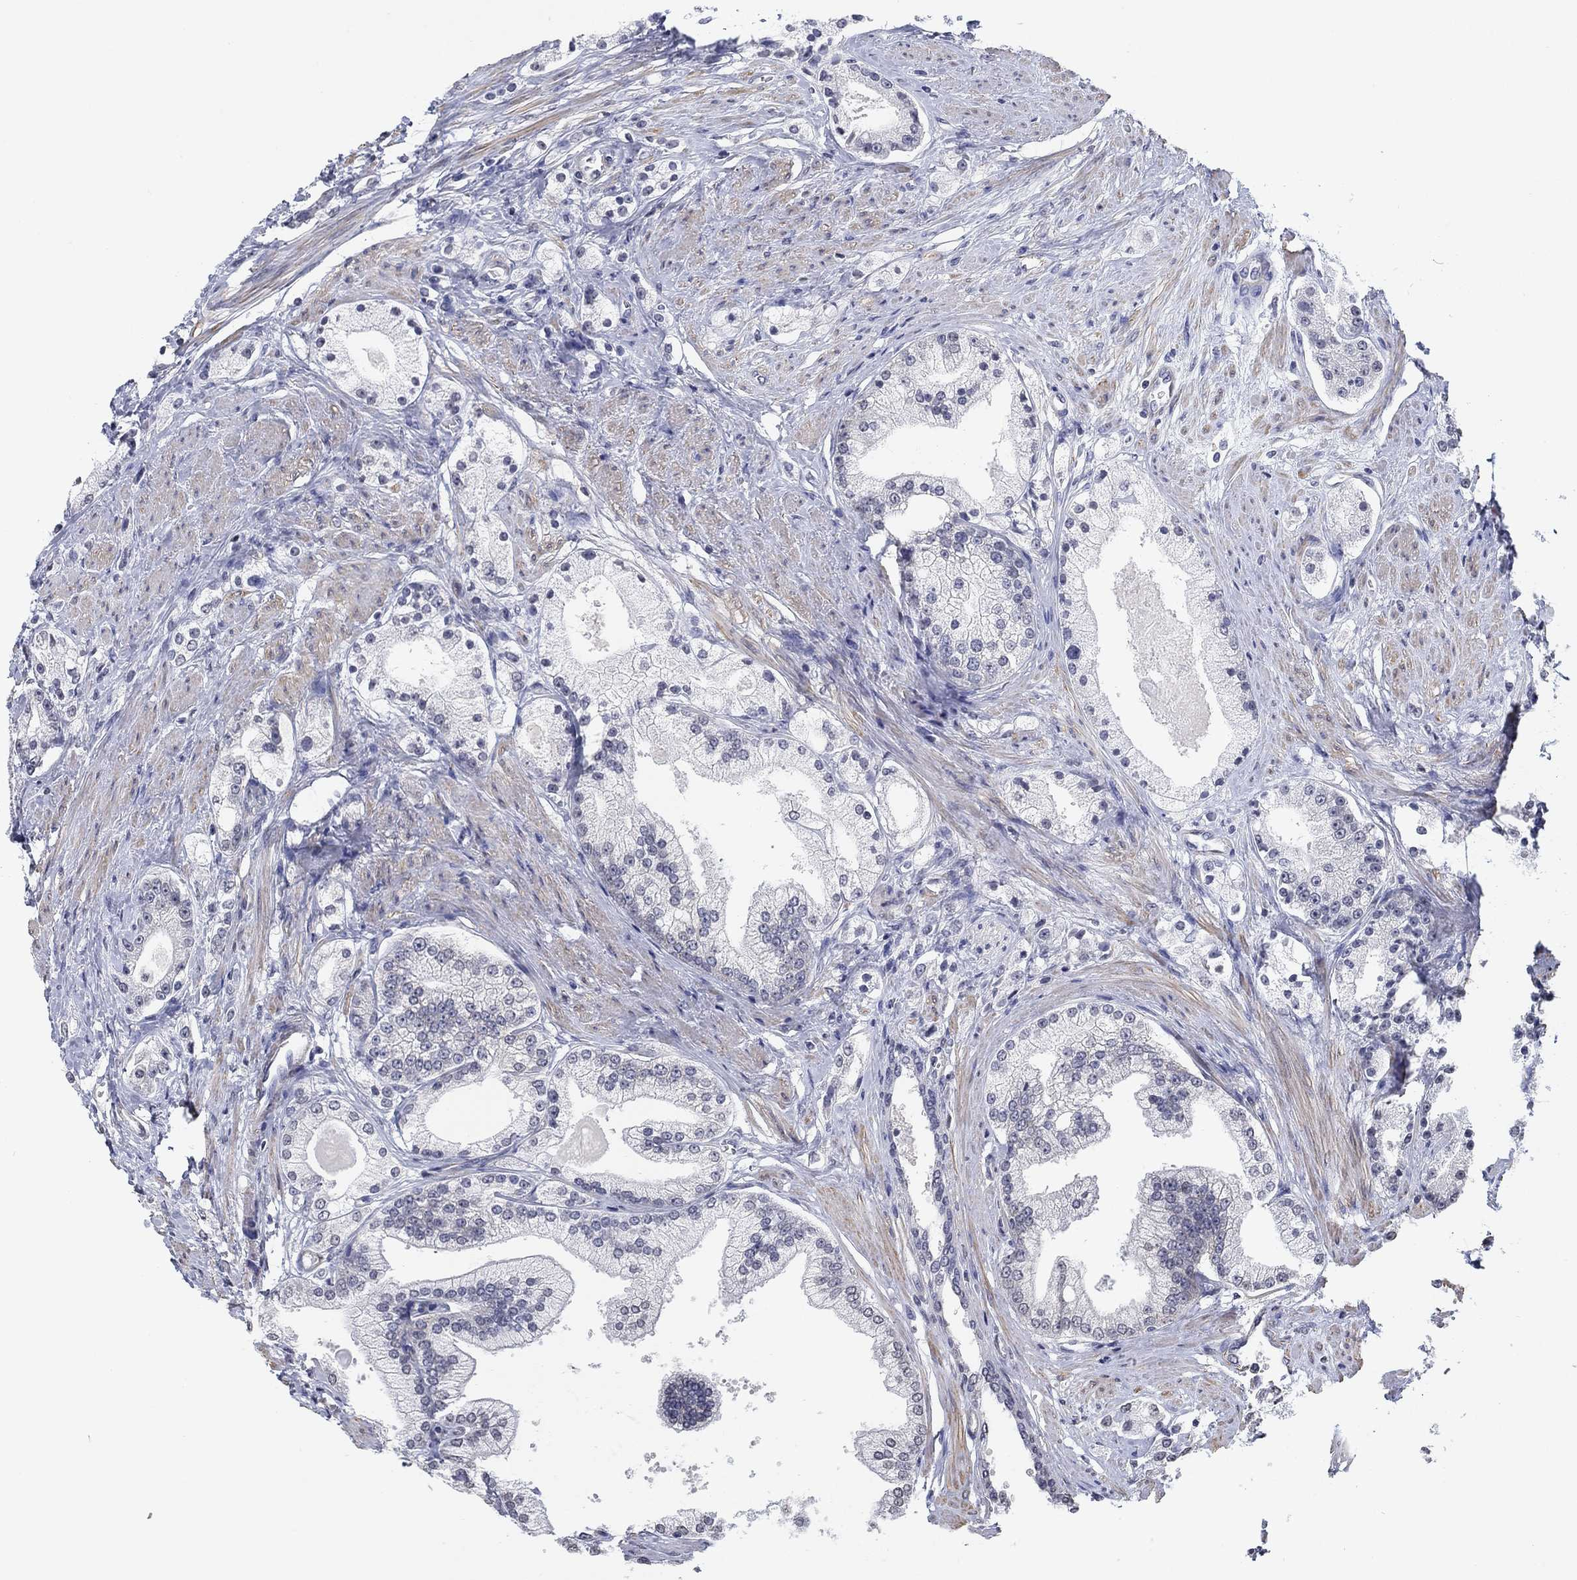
{"staining": {"intensity": "negative", "quantity": "none", "location": "none"}, "tissue": "prostate cancer", "cell_type": "Tumor cells", "image_type": "cancer", "snomed": [{"axis": "morphology", "description": "Adenocarcinoma, NOS"}, {"axis": "topography", "description": "Prostate and seminal vesicle, NOS"}, {"axis": "topography", "description": "Prostate"}], "caption": "Tumor cells show no significant staining in adenocarcinoma (prostate).", "gene": "OTUB2", "patient": {"sex": "male", "age": 67}}